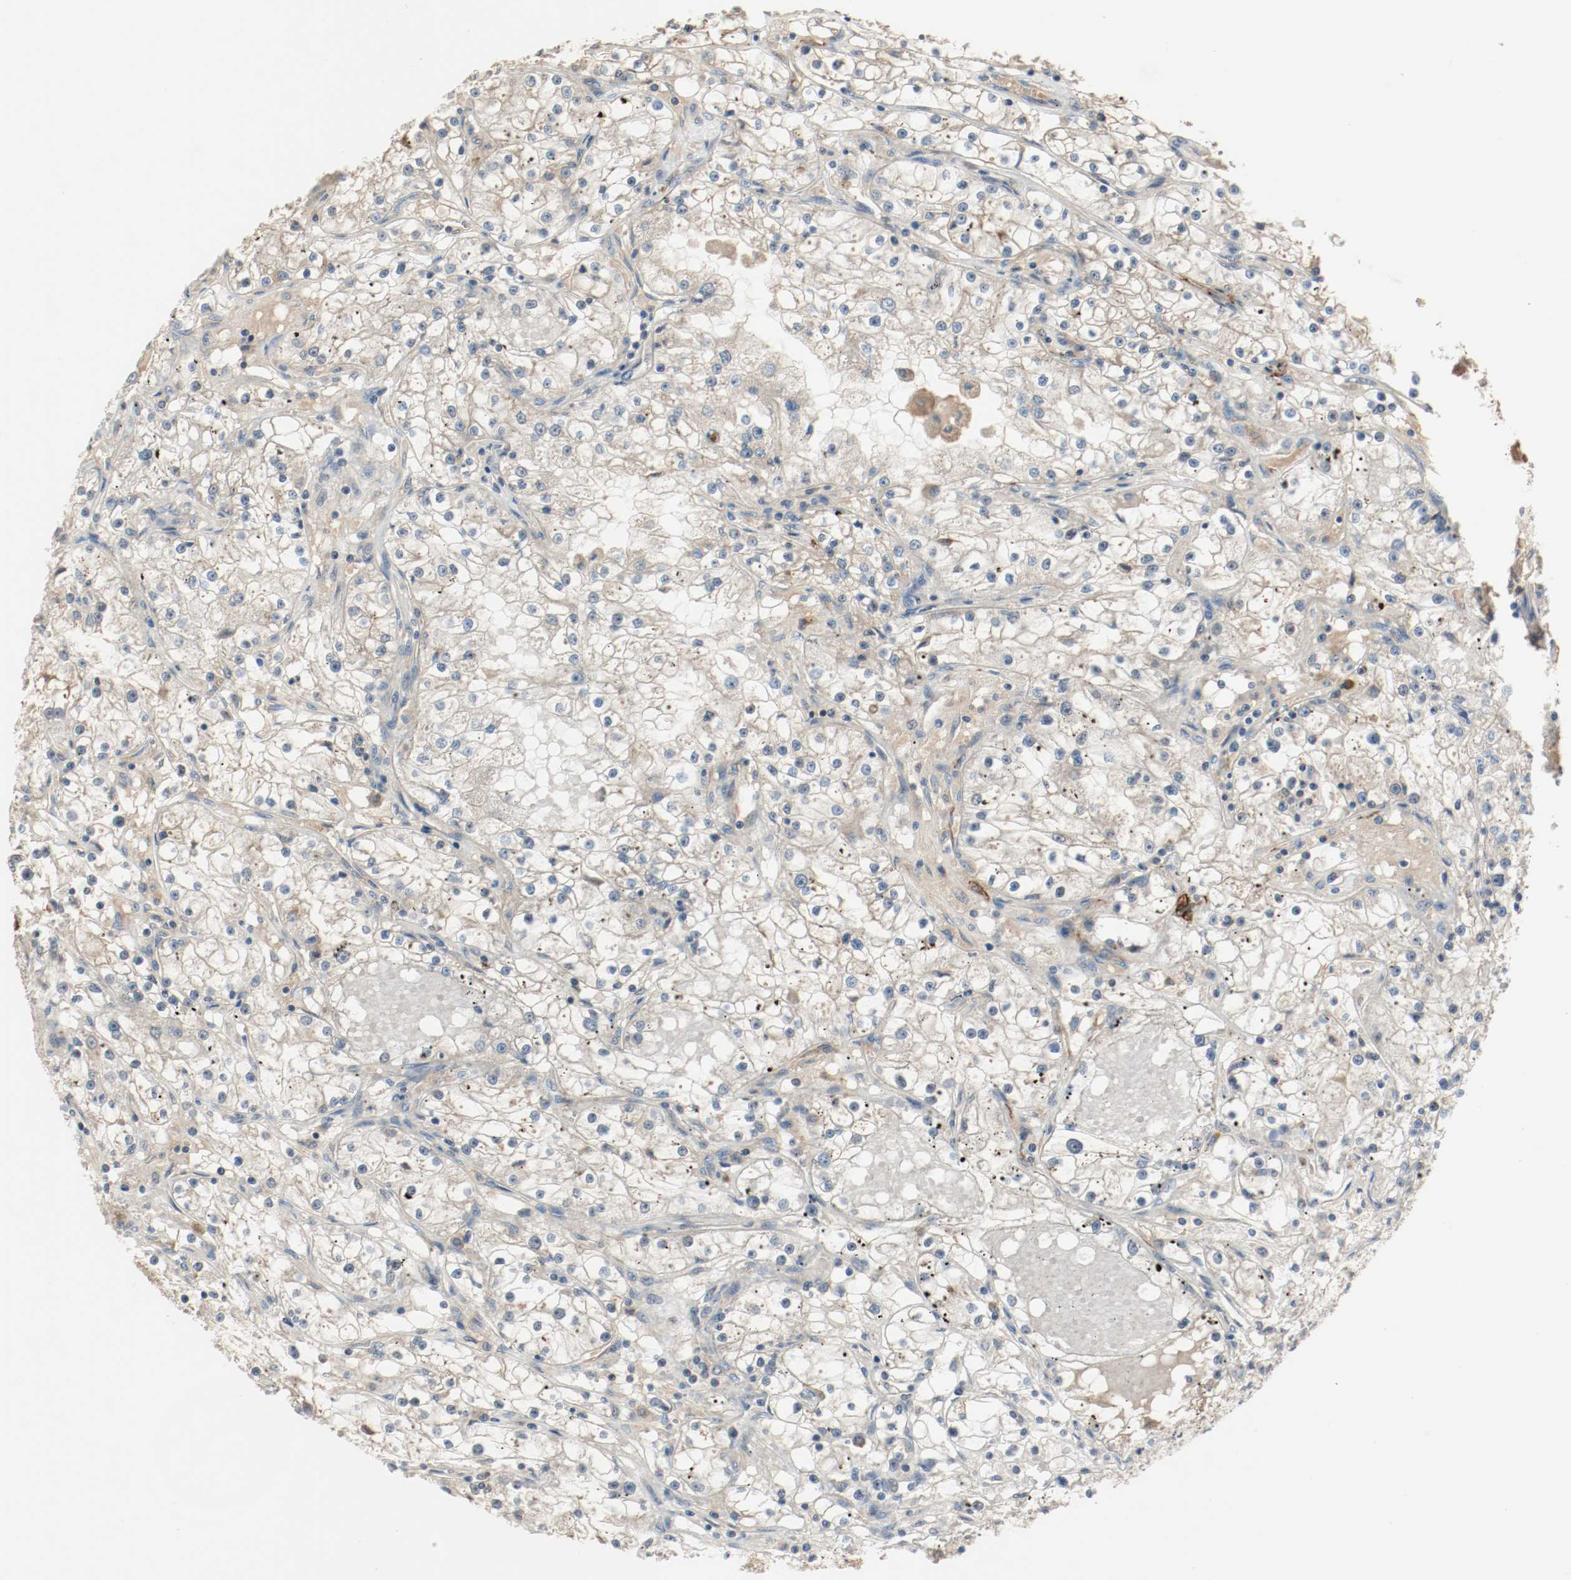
{"staining": {"intensity": "weak", "quantity": "<25%", "location": "cytoplasmic/membranous"}, "tissue": "renal cancer", "cell_type": "Tumor cells", "image_type": "cancer", "snomed": [{"axis": "morphology", "description": "Adenocarcinoma, NOS"}, {"axis": "topography", "description": "Kidney"}], "caption": "Micrograph shows no significant protein expression in tumor cells of renal adenocarcinoma.", "gene": "MELTF", "patient": {"sex": "male", "age": 56}}